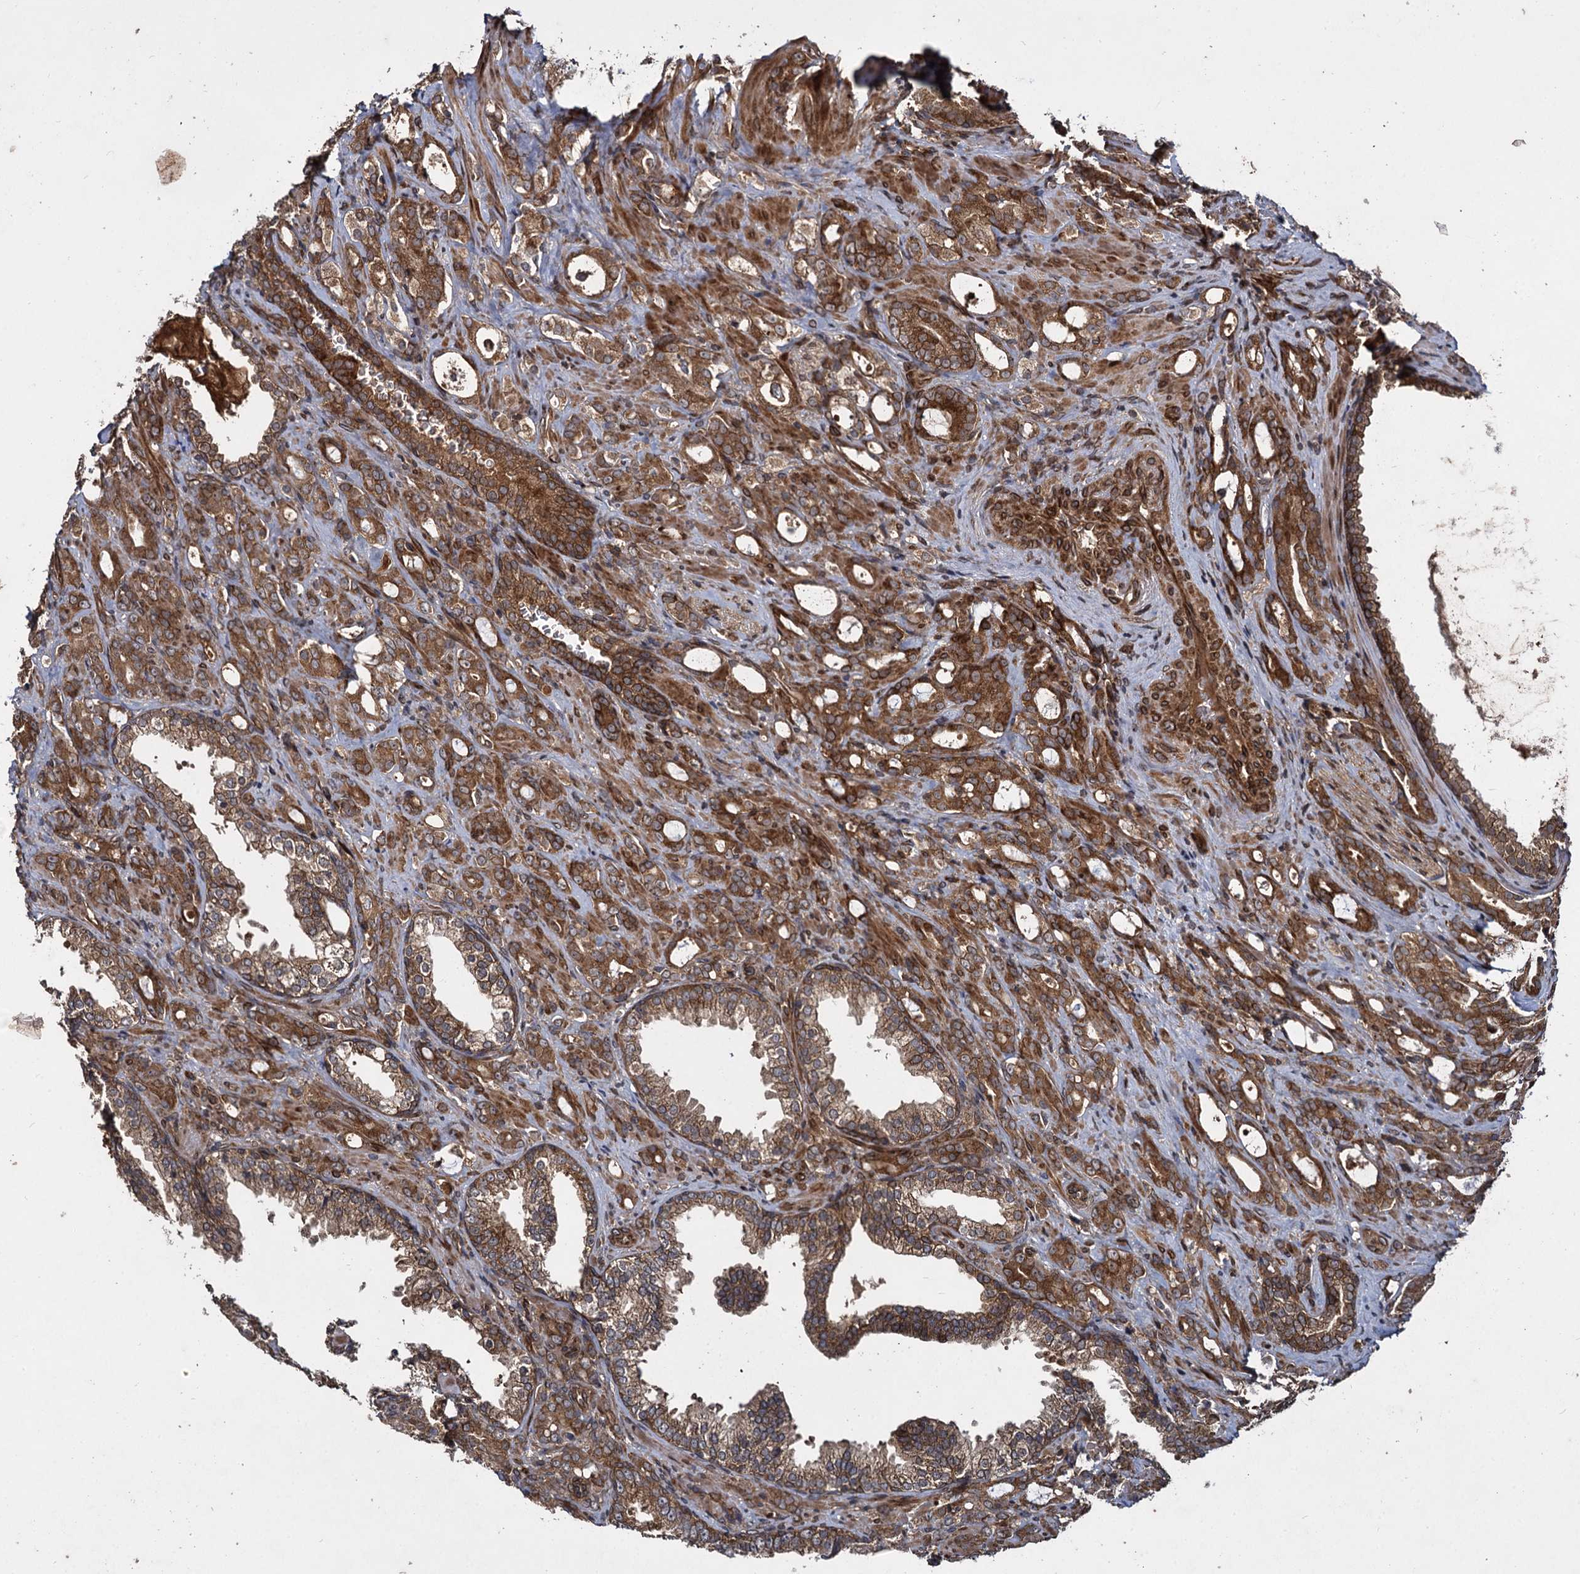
{"staining": {"intensity": "moderate", "quantity": ">75%", "location": "cytoplasmic/membranous"}, "tissue": "prostate cancer", "cell_type": "Tumor cells", "image_type": "cancer", "snomed": [{"axis": "morphology", "description": "Adenocarcinoma, High grade"}, {"axis": "topography", "description": "Prostate"}], "caption": "Tumor cells display medium levels of moderate cytoplasmic/membranous expression in about >75% of cells in human prostate cancer.", "gene": "DCP1B", "patient": {"sex": "male", "age": 72}}